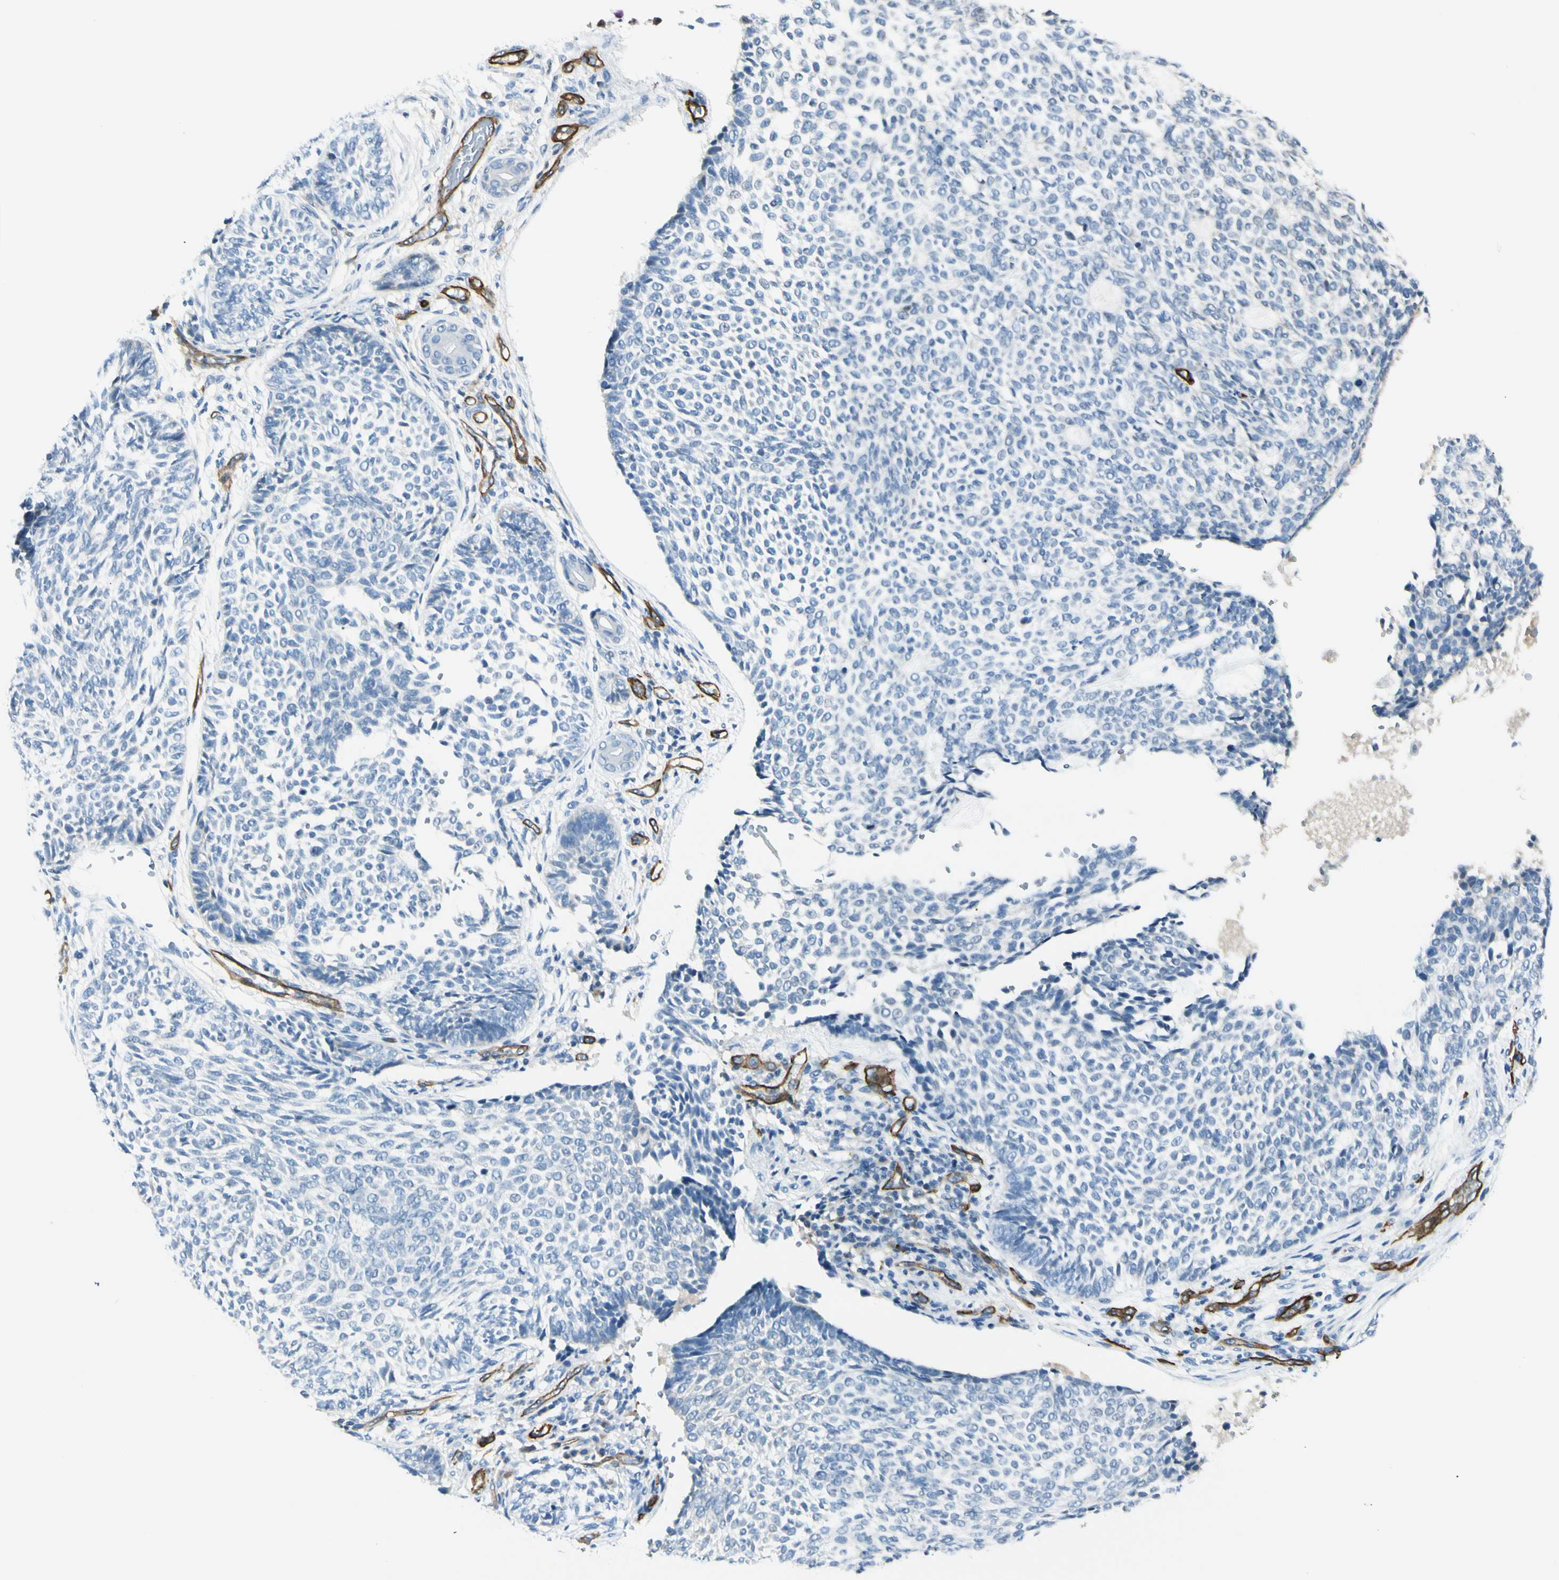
{"staining": {"intensity": "negative", "quantity": "none", "location": "none"}, "tissue": "skin cancer", "cell_type": "Tumor cells", "image_type": "cancer", "snomed": [{"axis": "morphology", "description": "Basal cell carcinoma"}, {"axis": "topography", "description": "Skin"}], "caption": "Micrograph shows no protein staining in tumor cells of skin cancer (basal cell carcinoma) tissue.", "gene": "CD93", "patient": {"sex": "male", "age": 87}}